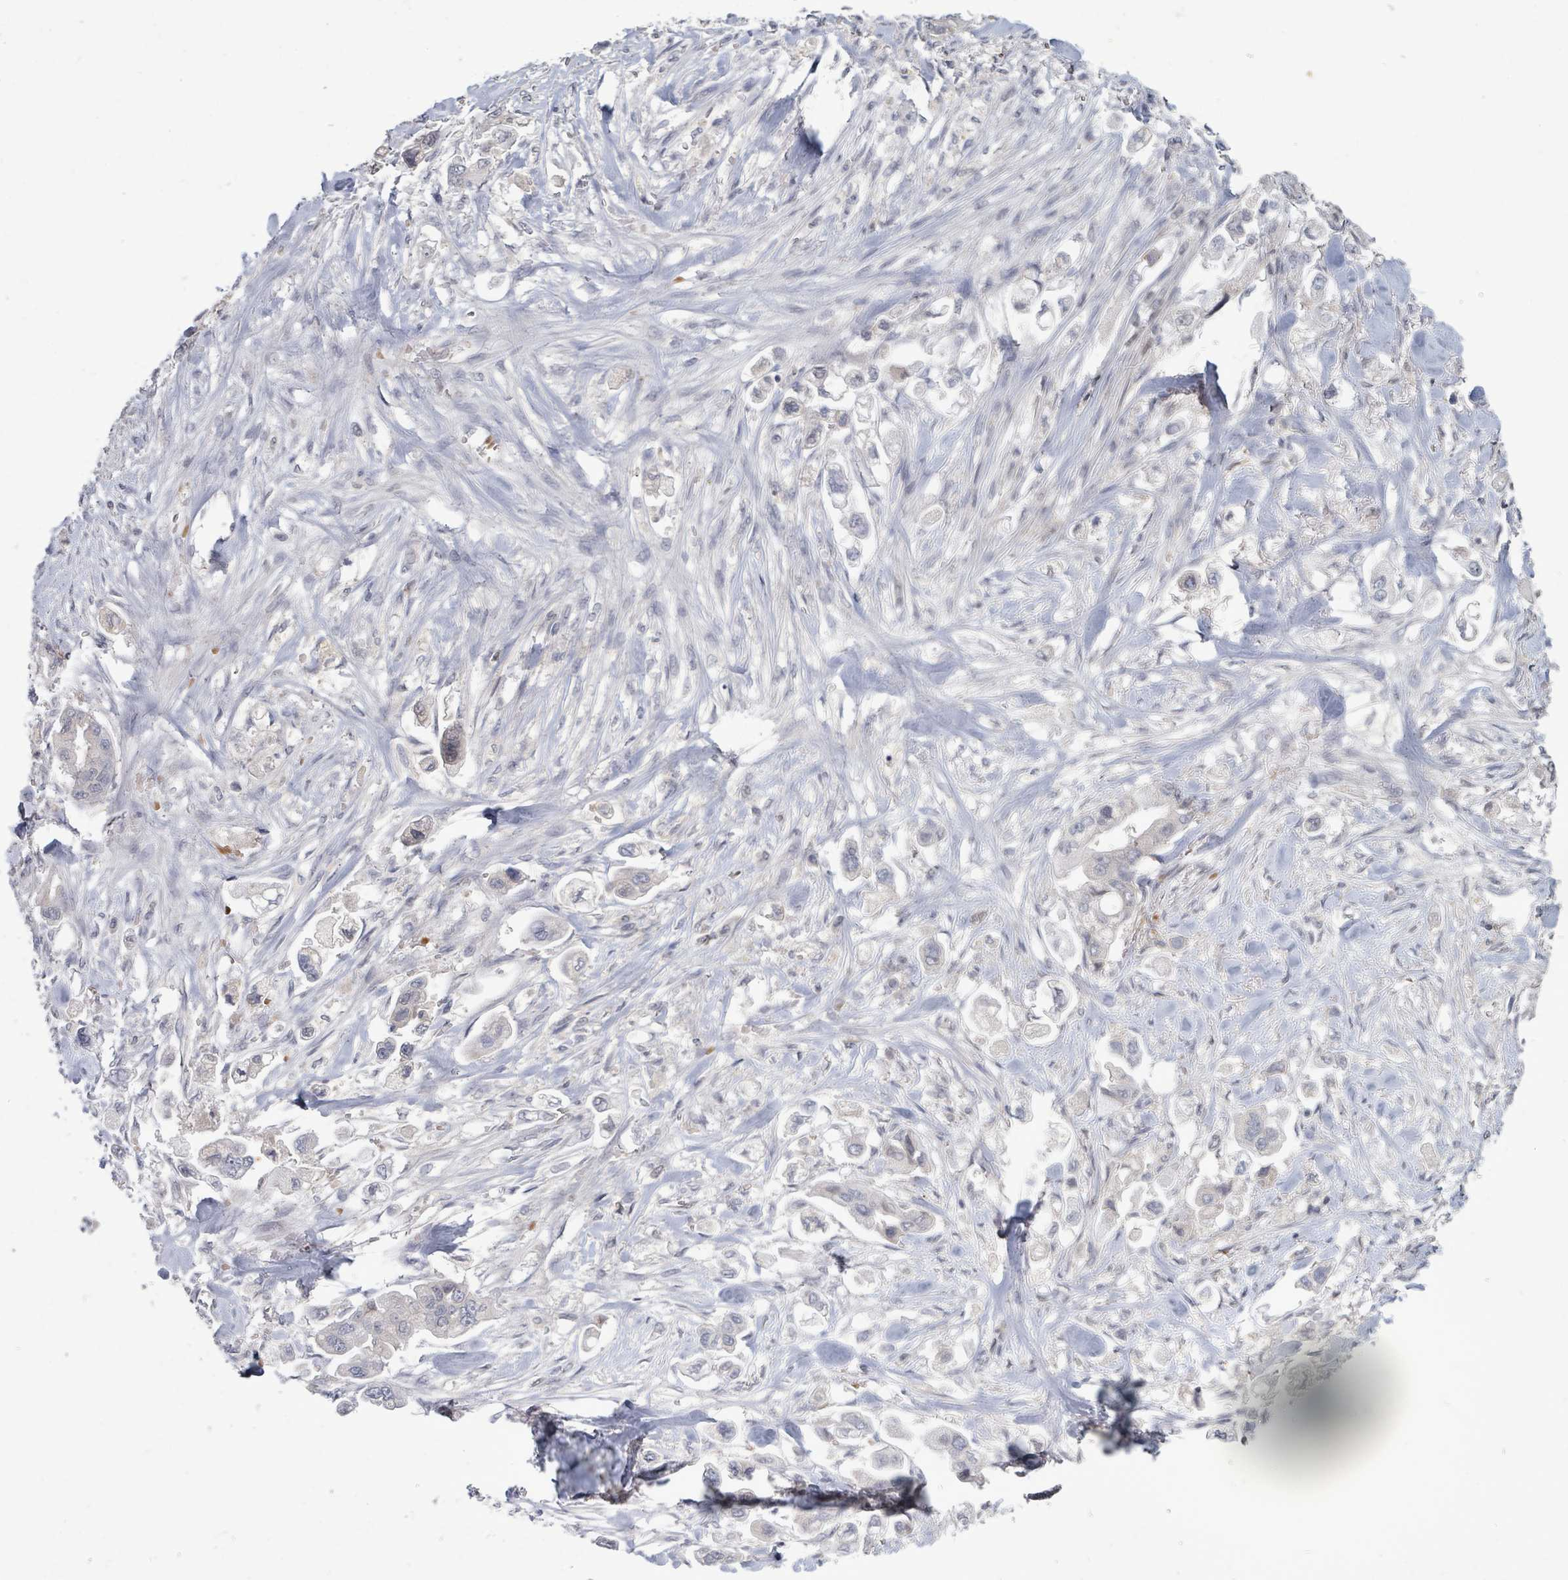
{"staining": {"intensity": "negative", "quantity": "none", "location": "none"}, "tissue": "stomach cancer", "cell_type": "Tumor cells", "image_type": "cancer", "snomed": [{"axis": "morphology", "description": "Adenocarcinoma, NOS"}, {"axis": "topography", "description": "Stomach"}], "caption": "Stomach cancer was stained to show a protein in brown. There is no significant positivity in tumor cells.", "gene": "GRM8", "patient": {"sex": "male", "age": 62}}